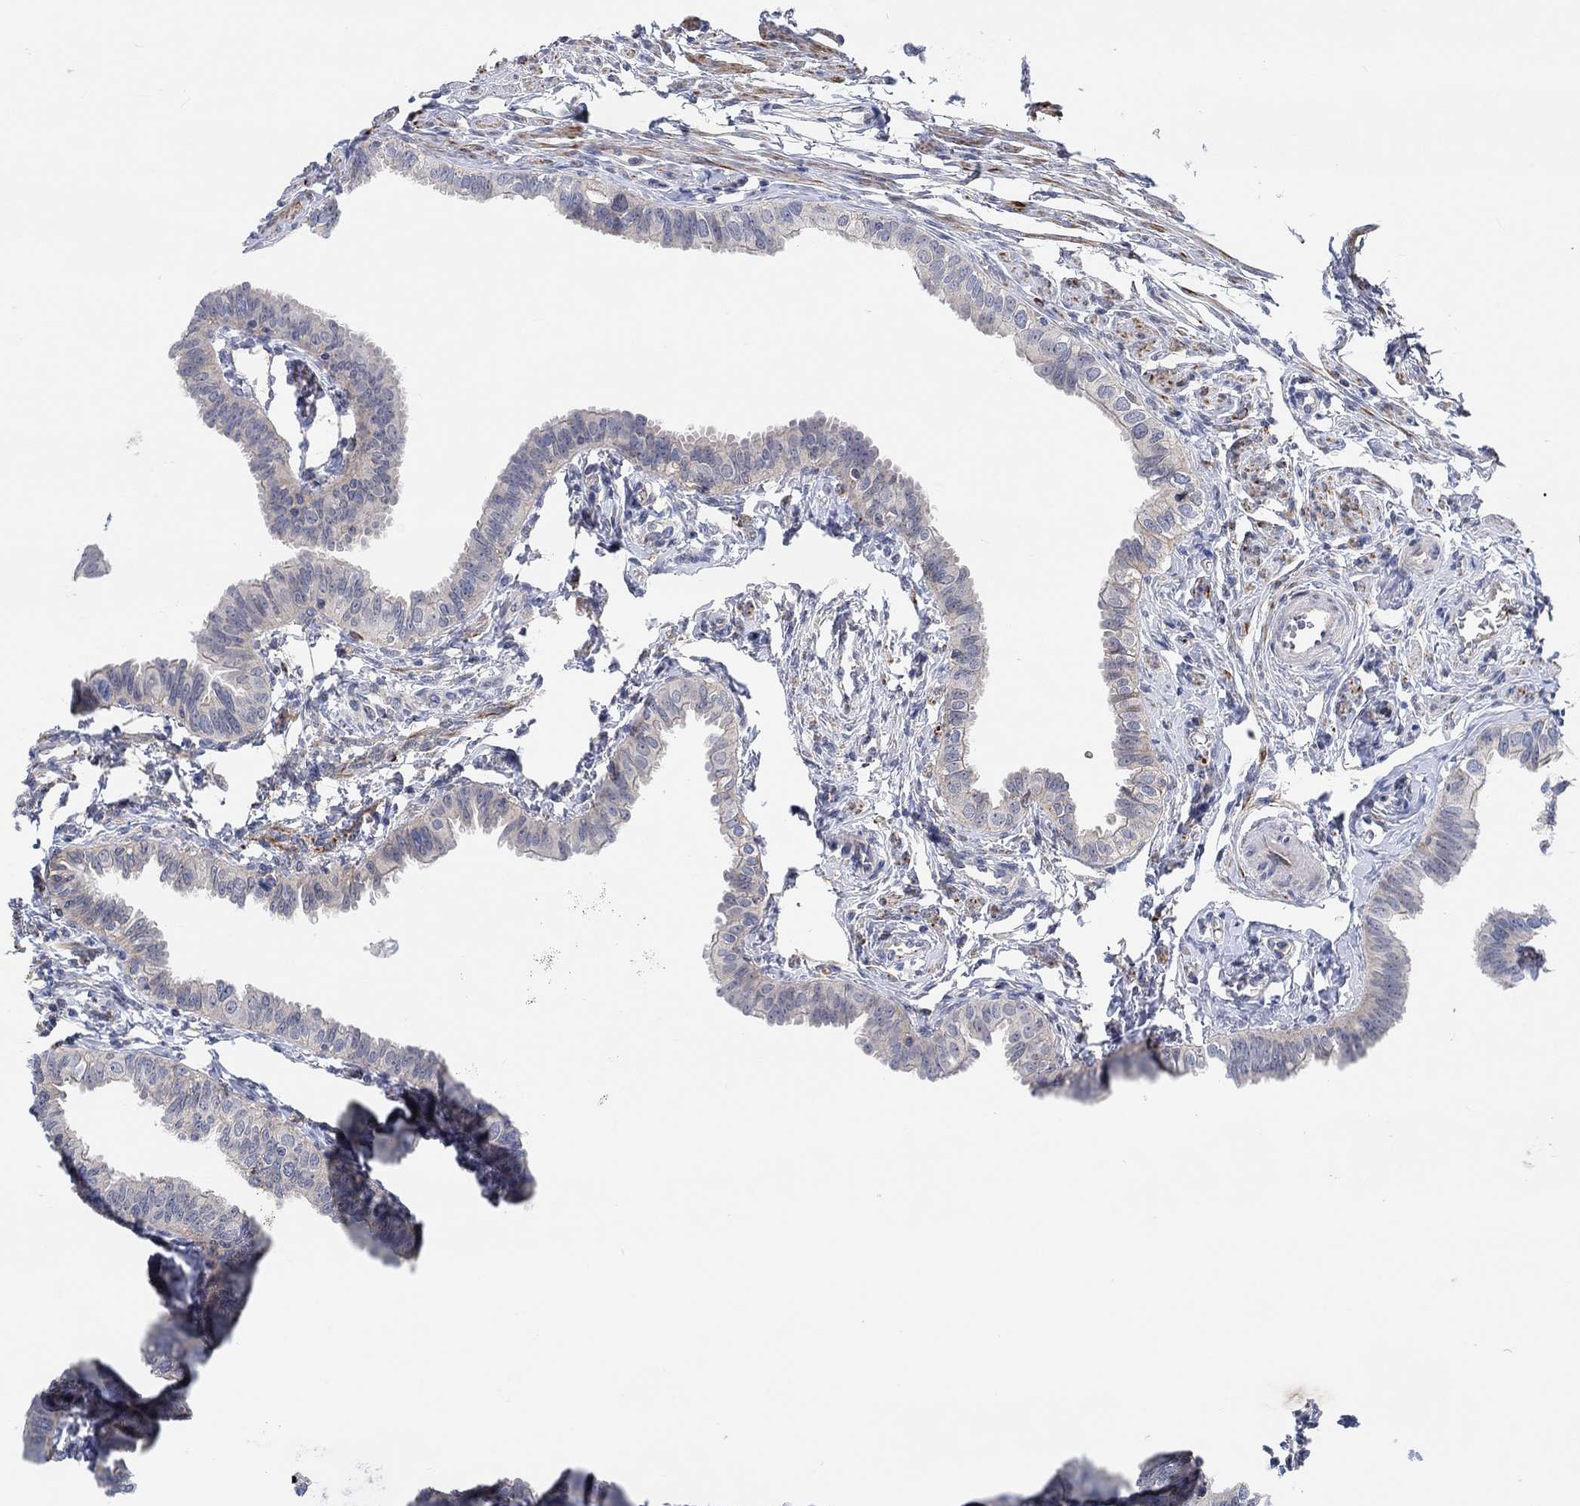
{"staining": {"intensity": "weak", "quantity": "<25%", "location": "cytoplasmic/membranous"}, "tissue": "fallopian tube", "cell_type": "Glandular cells", "image_type": "normal", "snomed": [{"axis": "morphology", "description": "Normal tissue, NOS"}, {"axis": "topography", "description": "Fallopian tube"}], "caption": "There is no significant positivity in glandular cells of fallopian tube. (Brightfield microscopy of DAB (3,3'-diaminobenzidine) immunohistochemistry (IHC) at high magnification).", "gene": "PMFBP1", "patient": {"sex": "female", "age": 54}}